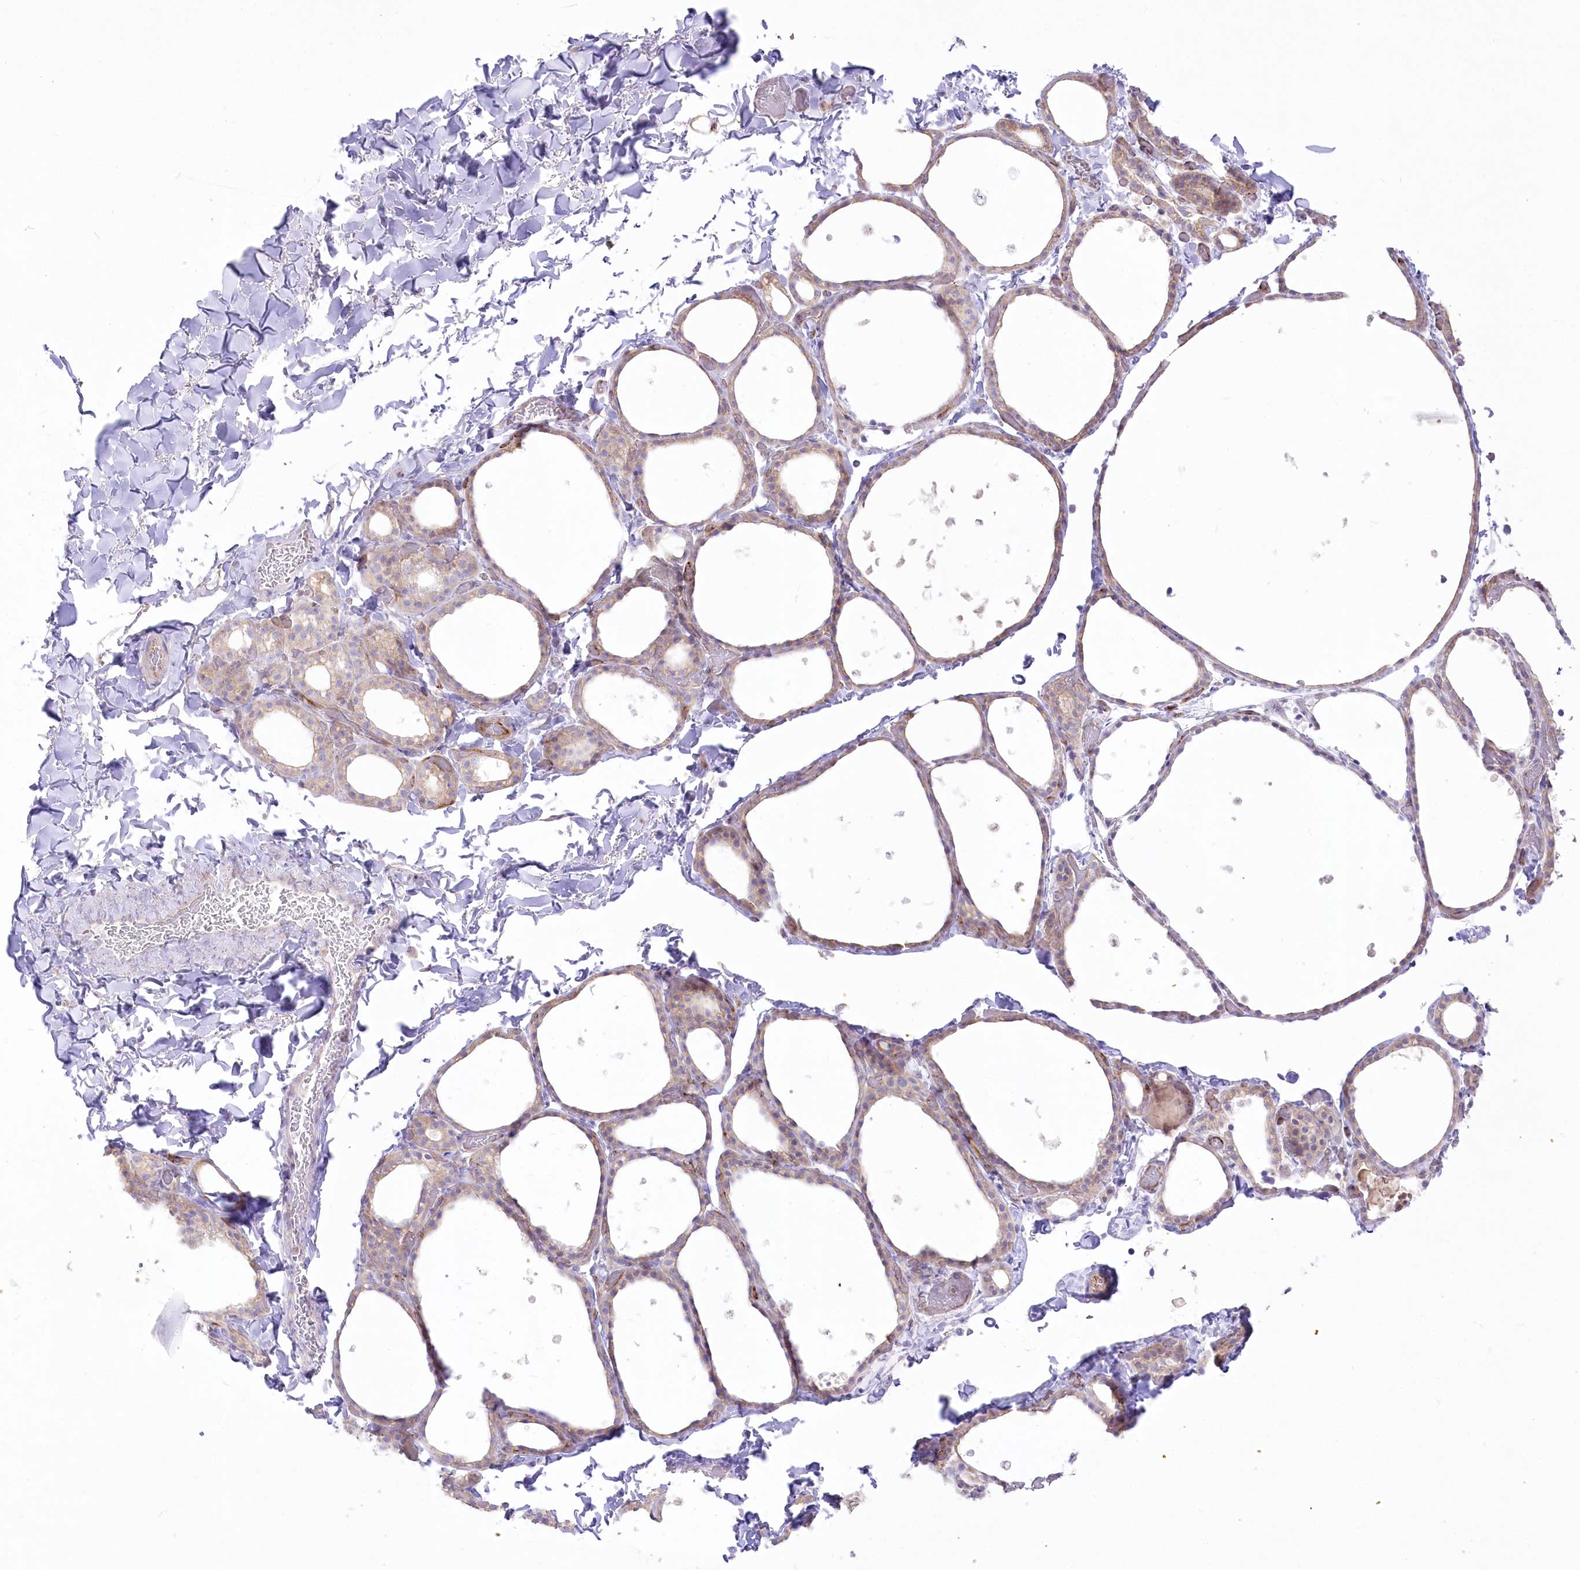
{"staining": {"intensity": "weak", "quantity": "25%-75%", "location": "cytoplasmic/membranous"}, "tissue": "thyroid gland", "cell_type": "Glandular cells", "image_type": "normal", "snomed": [{"axis": "morphology", "description": "Normal tissue, NOS"}, {"axis": "topography", "description": "Thyroid gland"}], "caption": "Immunohistochemistry micrograph of normal thyroid gland: thyroid gland stained using immunohistochemistry exhibits low levels of weak protein expression localized specifically in the cytoplasmic/membranous of glandular cells, appearing as a cytoplasmic/membranous brown color.", "gene": "ZNF843", "patient": {"sex": "female", "age": 44}}